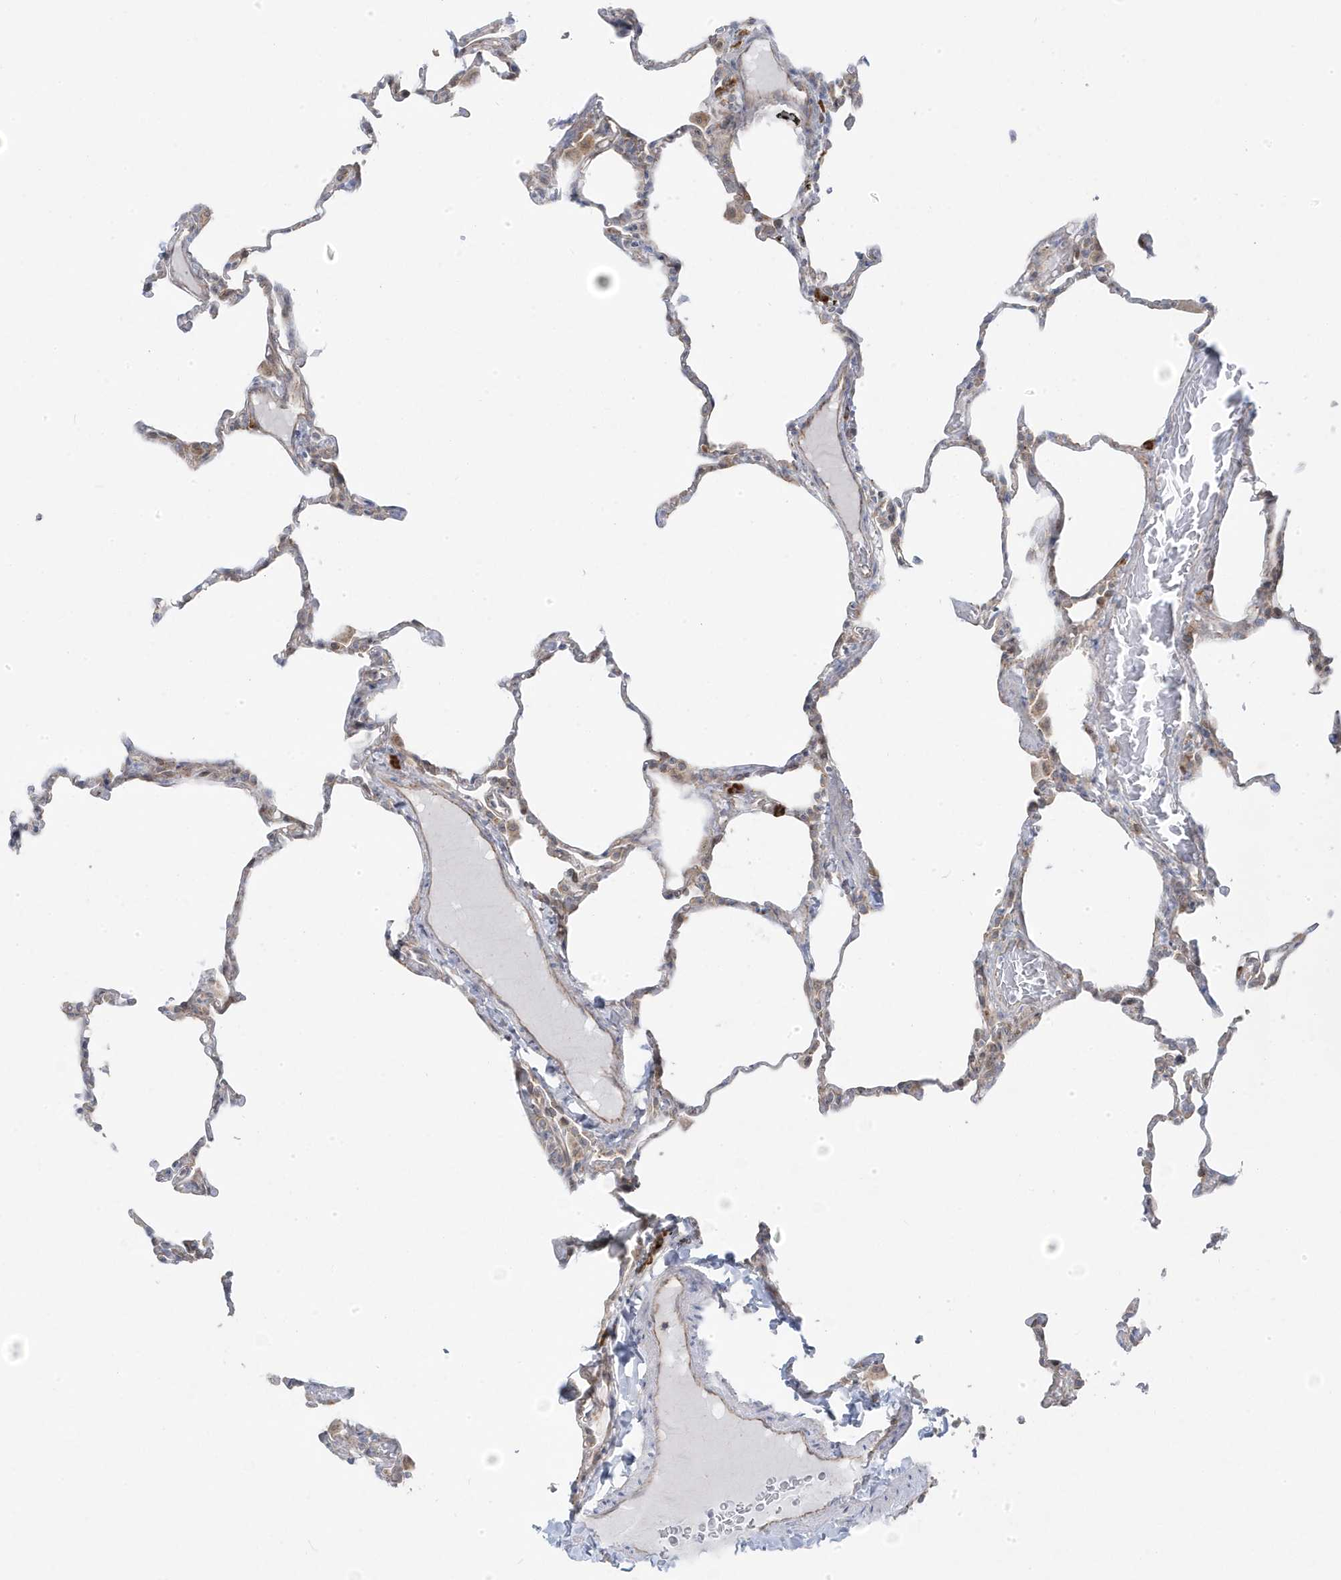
{"staining": {"intensity": "negative", "quantity": "none", "location": "none"}, "tissue": "lung", "cell_type": "Alveolar cells", "image_type": "normal", "snomed": [{"axis": "morphology", "description": "Normal tissue, NOS"}, {"axis": "topography", "description": "Lung"}], "caption": "DAB (3,3'-diaminobenzidine) immunohistochemical staining of unremarkable lung displays no significant staining in alveolar cells.", "gene": "ZNF654", "patient": {"sex": "male", "age": 20}}